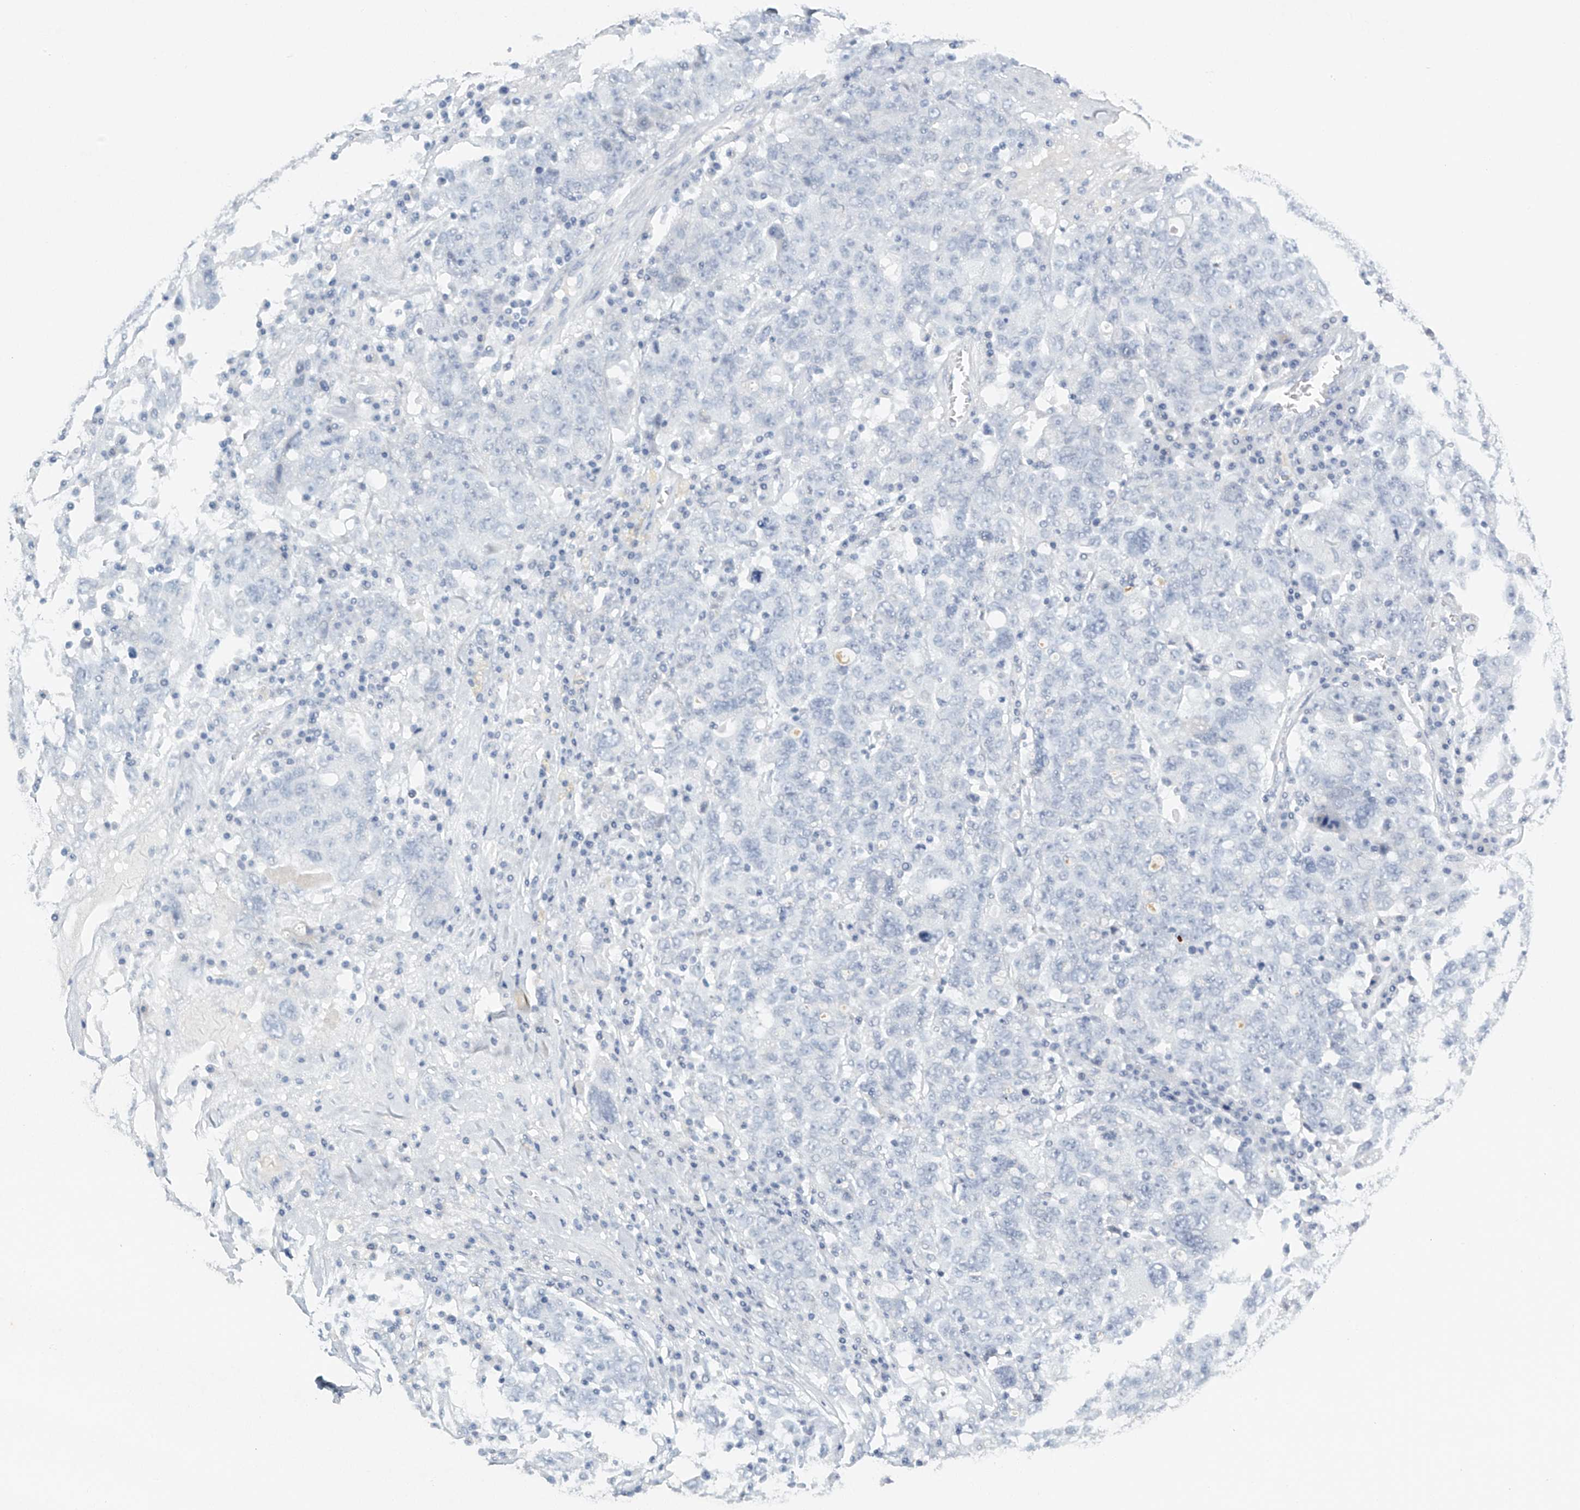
{"staining": {"intensity": "negative", "quantity": "none", "location": "none"}, "tissue": "ovarian cancer", "cell_type": "Tumor cells", "image_type": "cancer", "snomed": [{"axis": "morphology", "description": "Carcinoma, endometroid"}, {"axis": "topography", "description": "Ovary"}], "caption": "Tumor cells are negative for protein expression in human ovarian cancer.", "gene": "FAT2", "patient": {"sex": "female", "age": 62}}